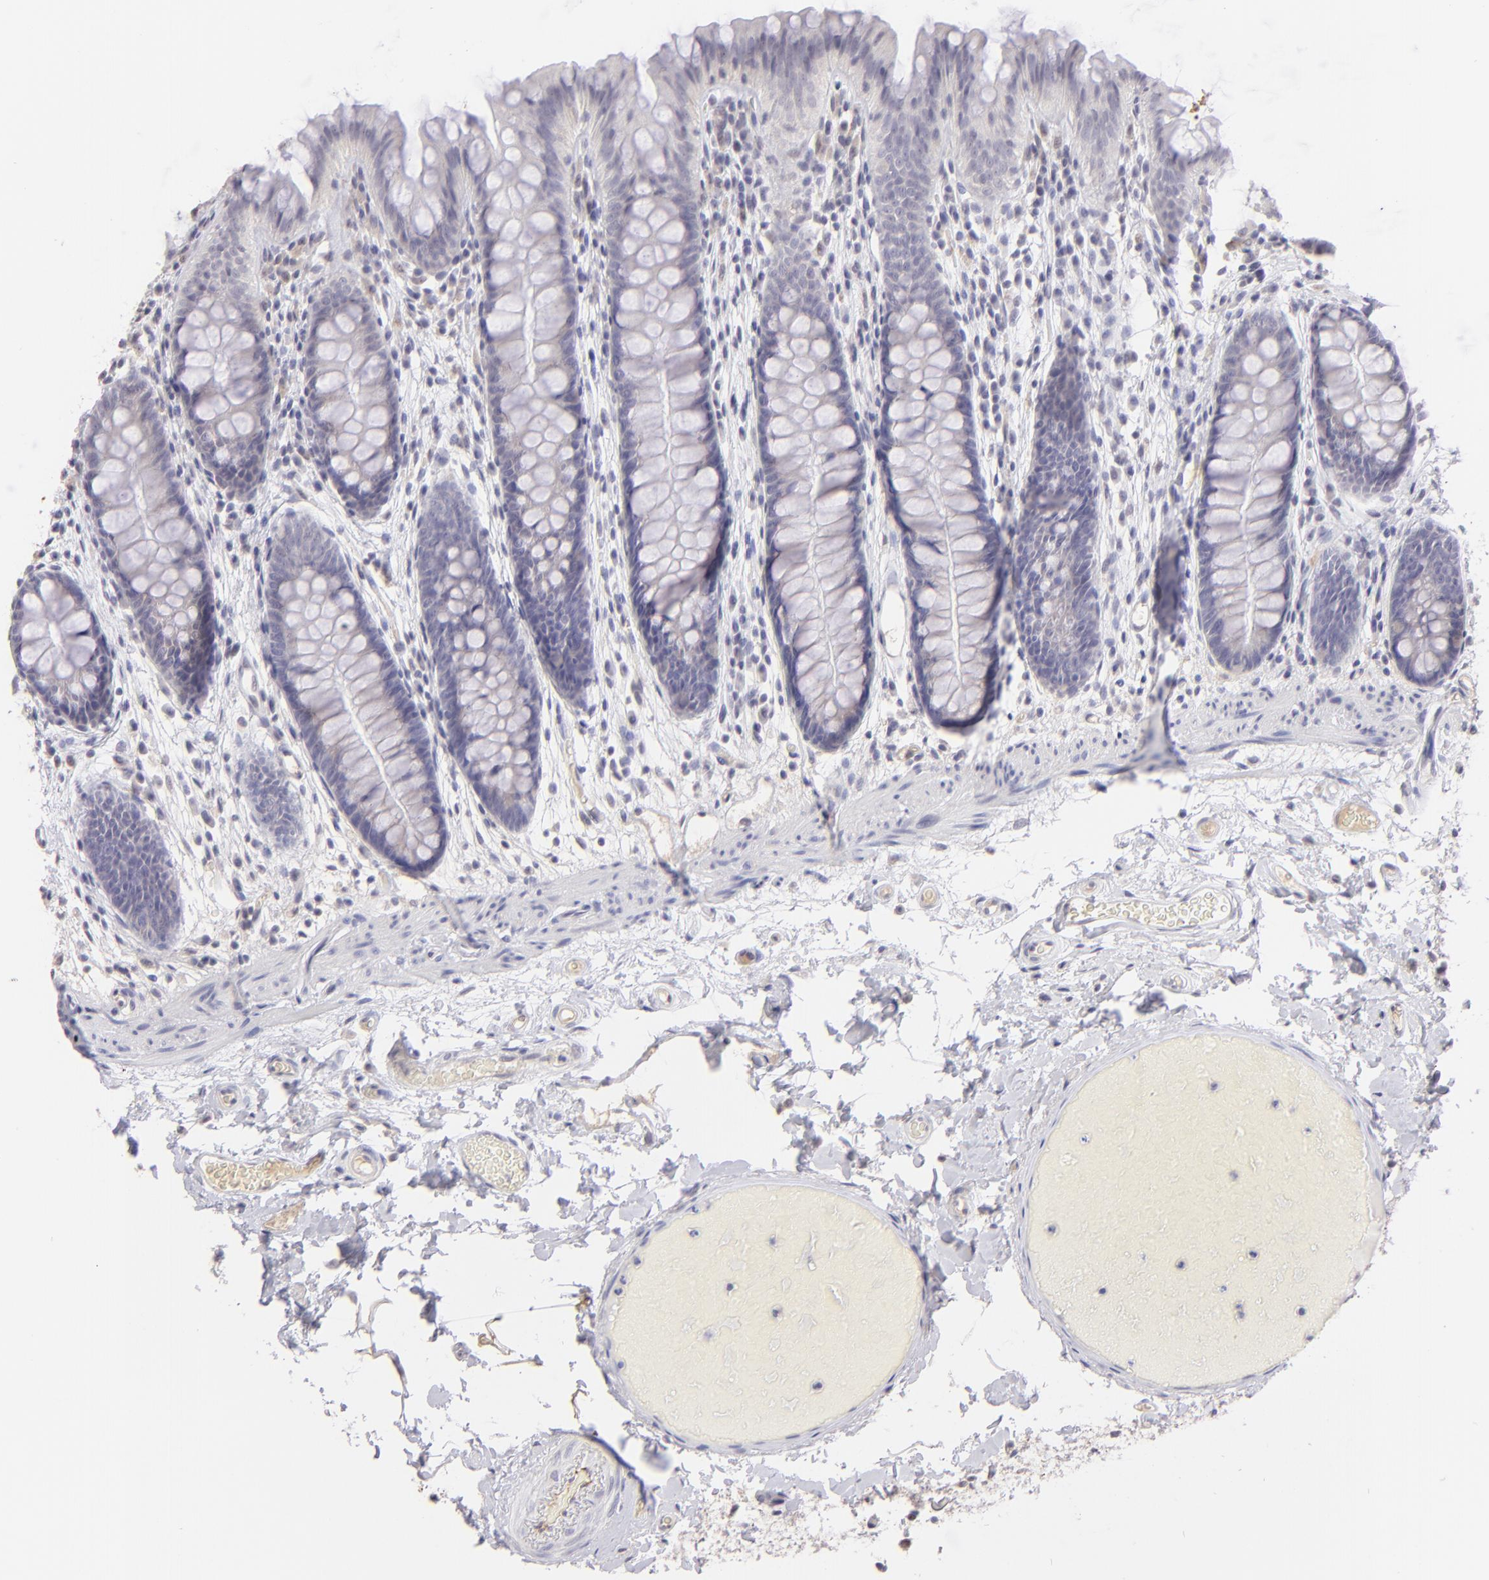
{"staining": {"intensity": "negative", "quantity": "none", "location": "none"}, "tissue": "colon", "cell_type": "Endothelial cells", "image_type": "normal", "snomed": [{"axis": "morphology", "description": "Normal tissue, NOS"}, {"axis": "topography", "description": "Smooth muscle"}, {"axis": "topography", "description": "Colon"}], "caption": "A high-resolution histopathology image shows immunohistochemistry staining of unremarkable colon, which demonstrates no significant staining in endothelial cells. (Immunohistochemistry, brightfield microscopy, high magnification).", "gene": "MAGEA1", "patient": {"sex": "male", "age": 67}}